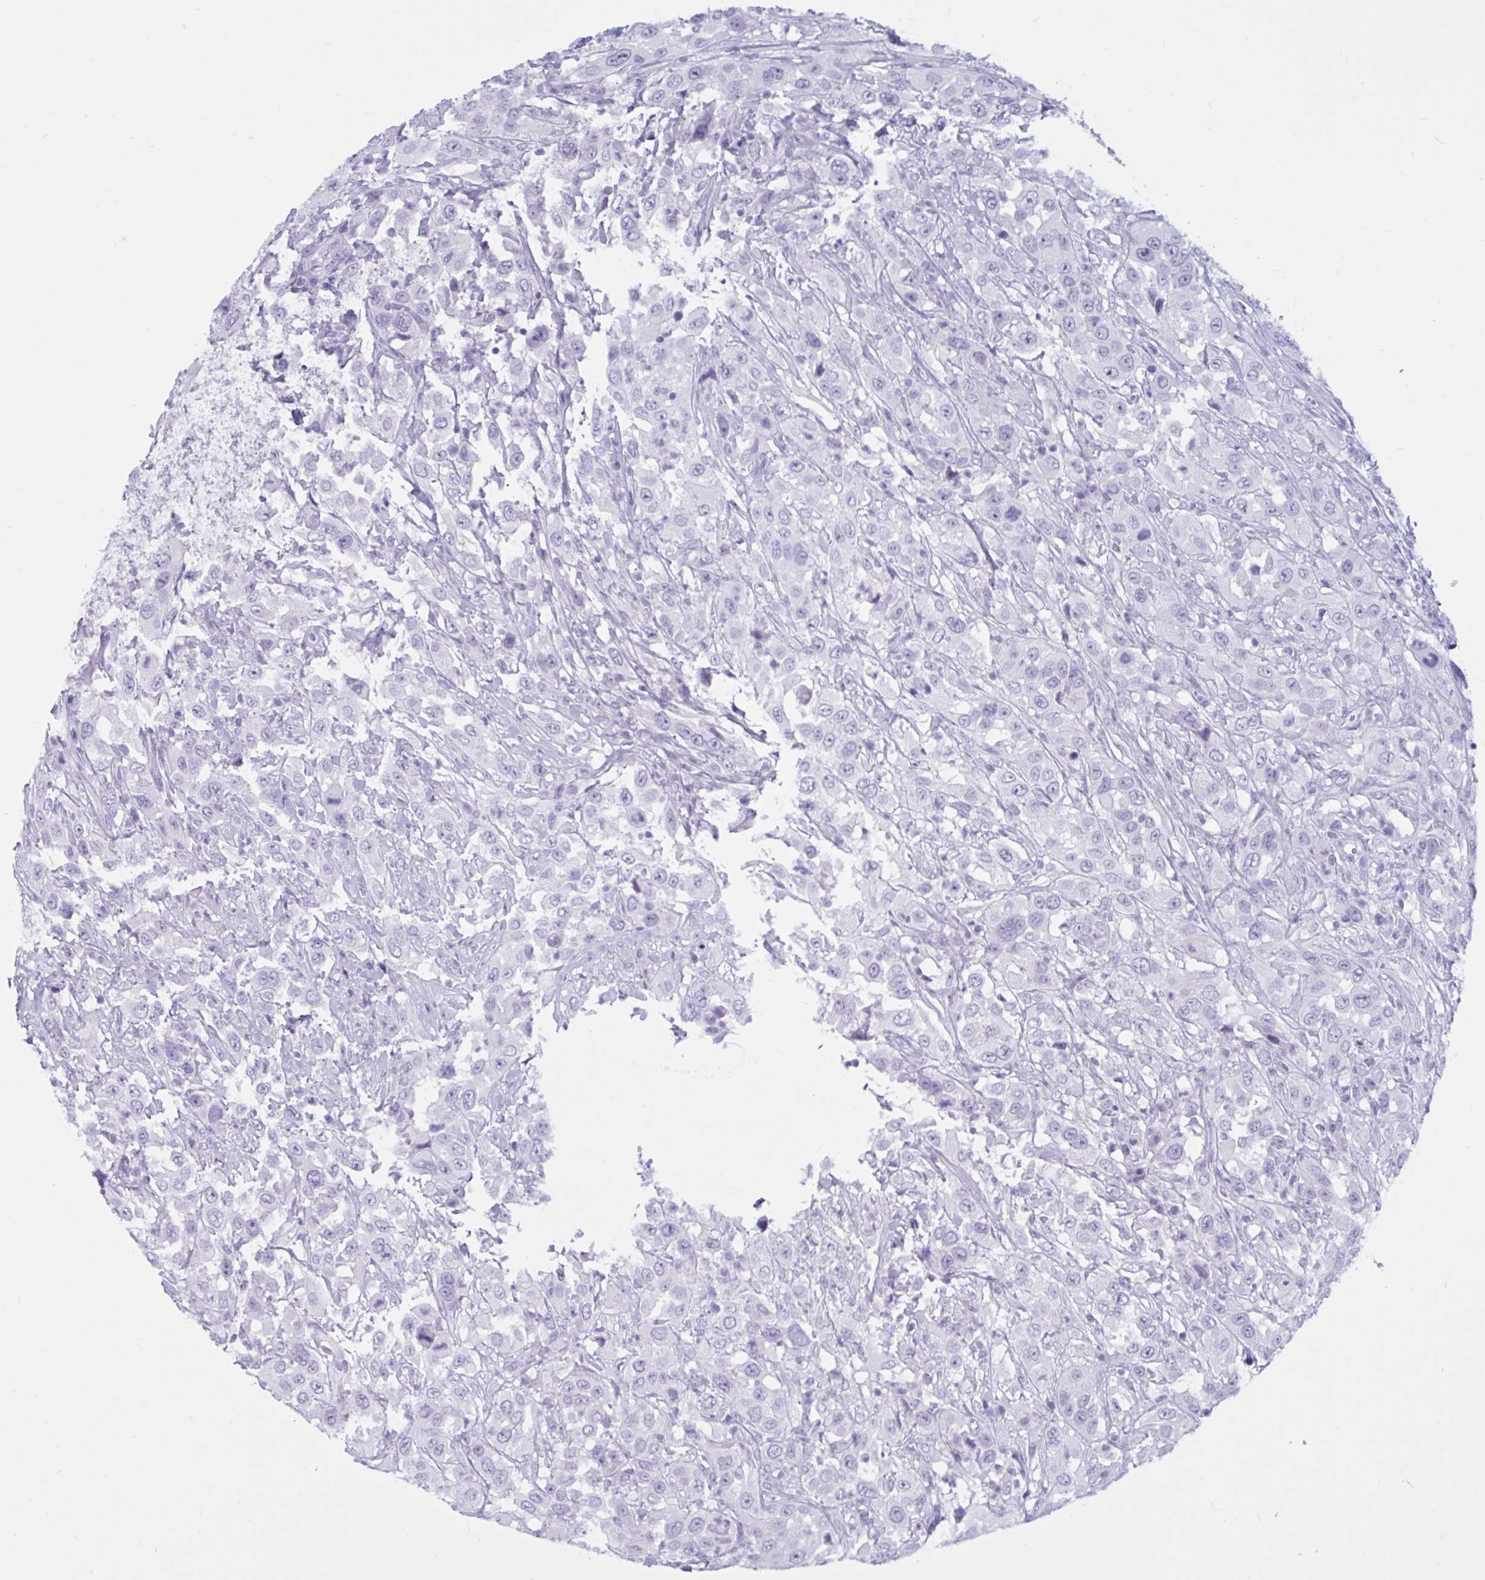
{"staining": {"intensity": "negative", "quantity": "none", "location": "none"}, "tissue": "urothelial cancer", "cell_type": "Tumor cells", "image_type": "cancer", "snomed": [{"axis": "morphology", "description": "Urothelial carcinoma, High grade"}, {"axis": "topography", "description": "Urinary bladder"}], "caption": "This is an immunohistochemistry micrograph of human urothelial cancer. There is no positivity in tumor cells.", "gene": "BBS10", "patient": {"sex": "male", "age": 61}}